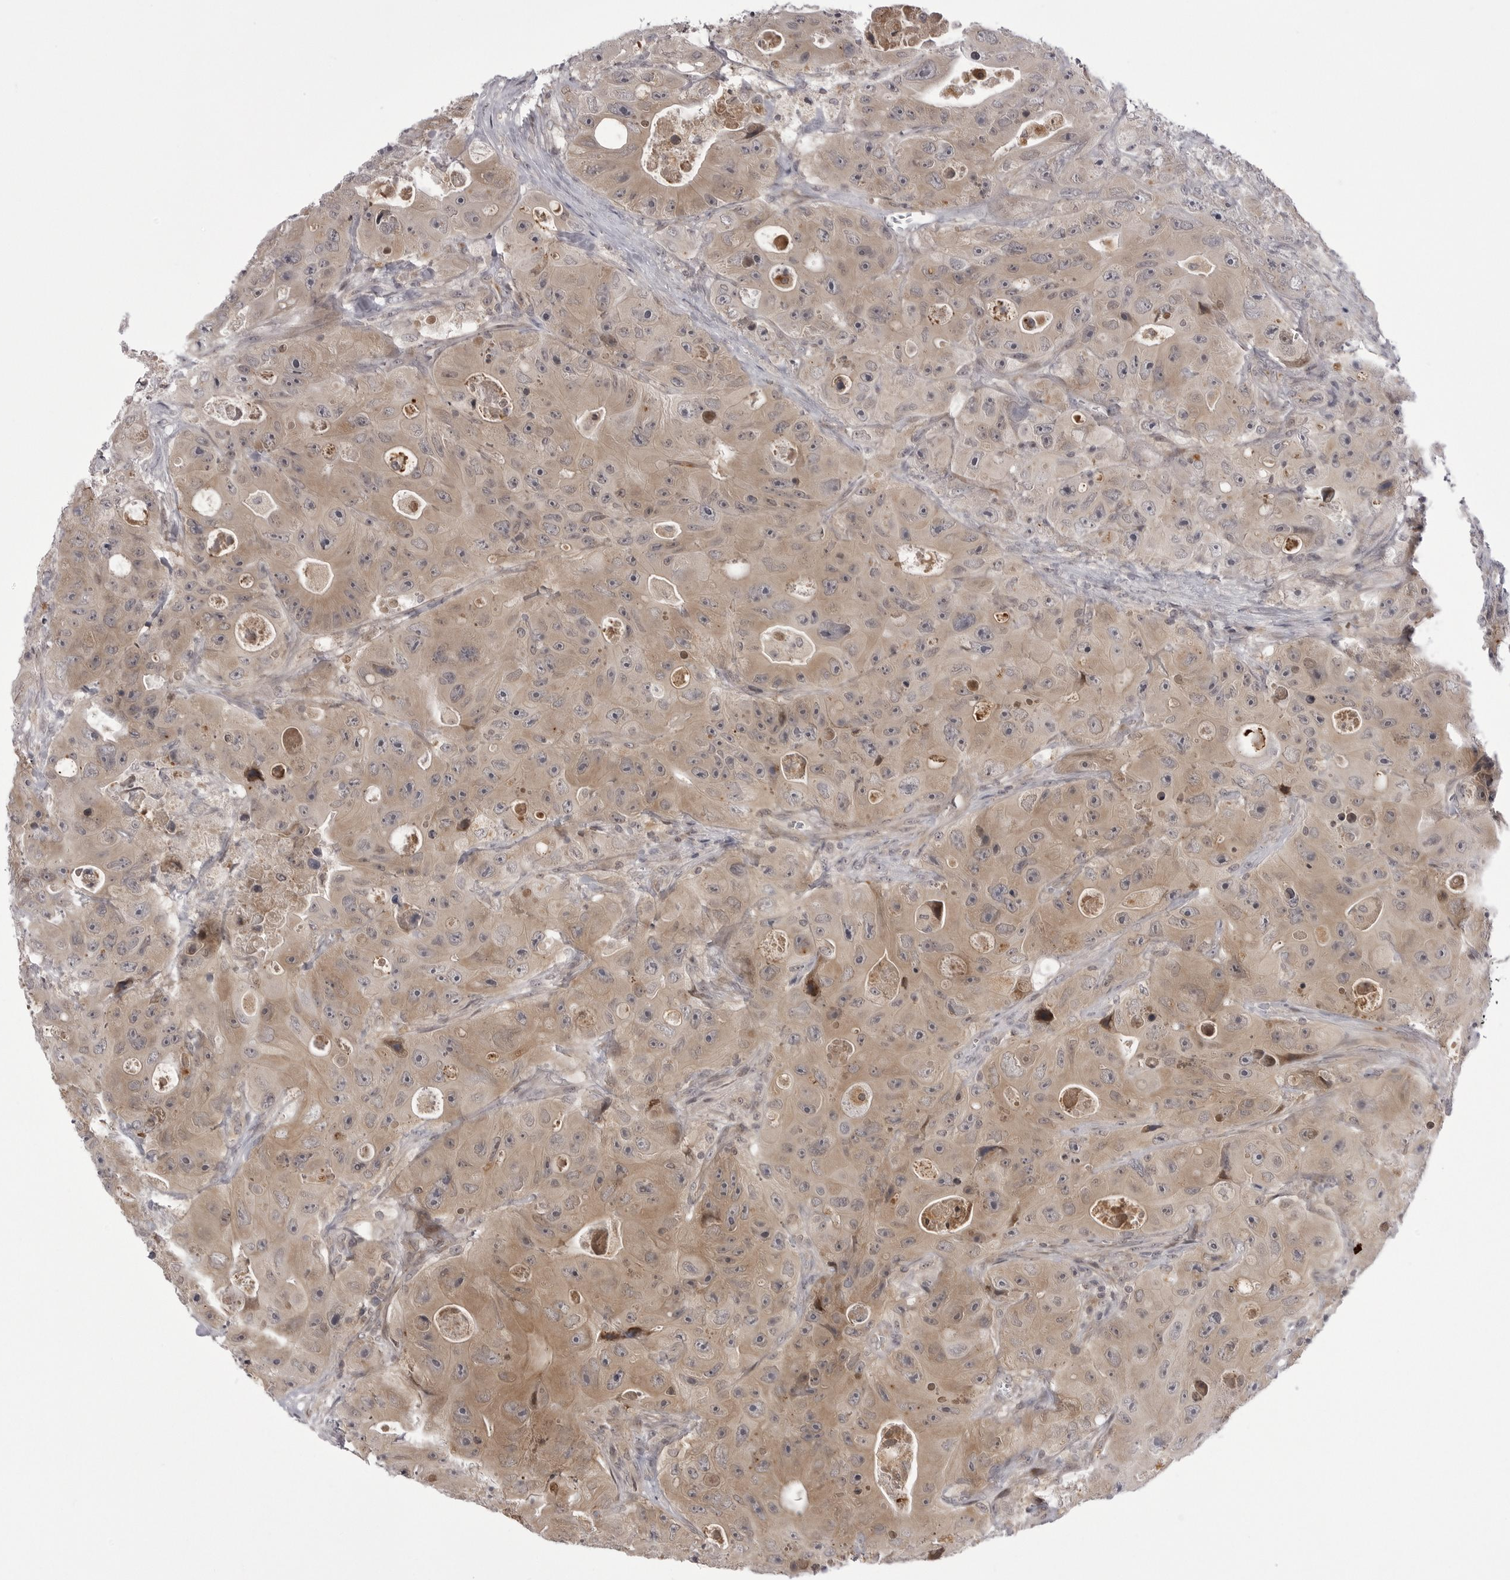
{"staining": {"intensity": "moderate", "quantity": ">75%", "location": "cytoplasmic/membranous"}, "tissue": "colorectal cancer", "cell_type": "Tumor cells", "image_type": "cancer", "snomed": [{"axis": "morphology", "description": "Adenocarcinoma, NOS"}, {"axis": "topography", "description": "Colon"}], "caption": "This image displays colorectal adenocarcinoma stained with immunohistochemistry (IHC) to label a protein in brown. The cytoplasmic/membranous of tumor cells show moderate positivity for the protein. Nuclei are counter-stained blue.", "gene": "PTK2B", "patient": {"sex": "female", "age": 46}}